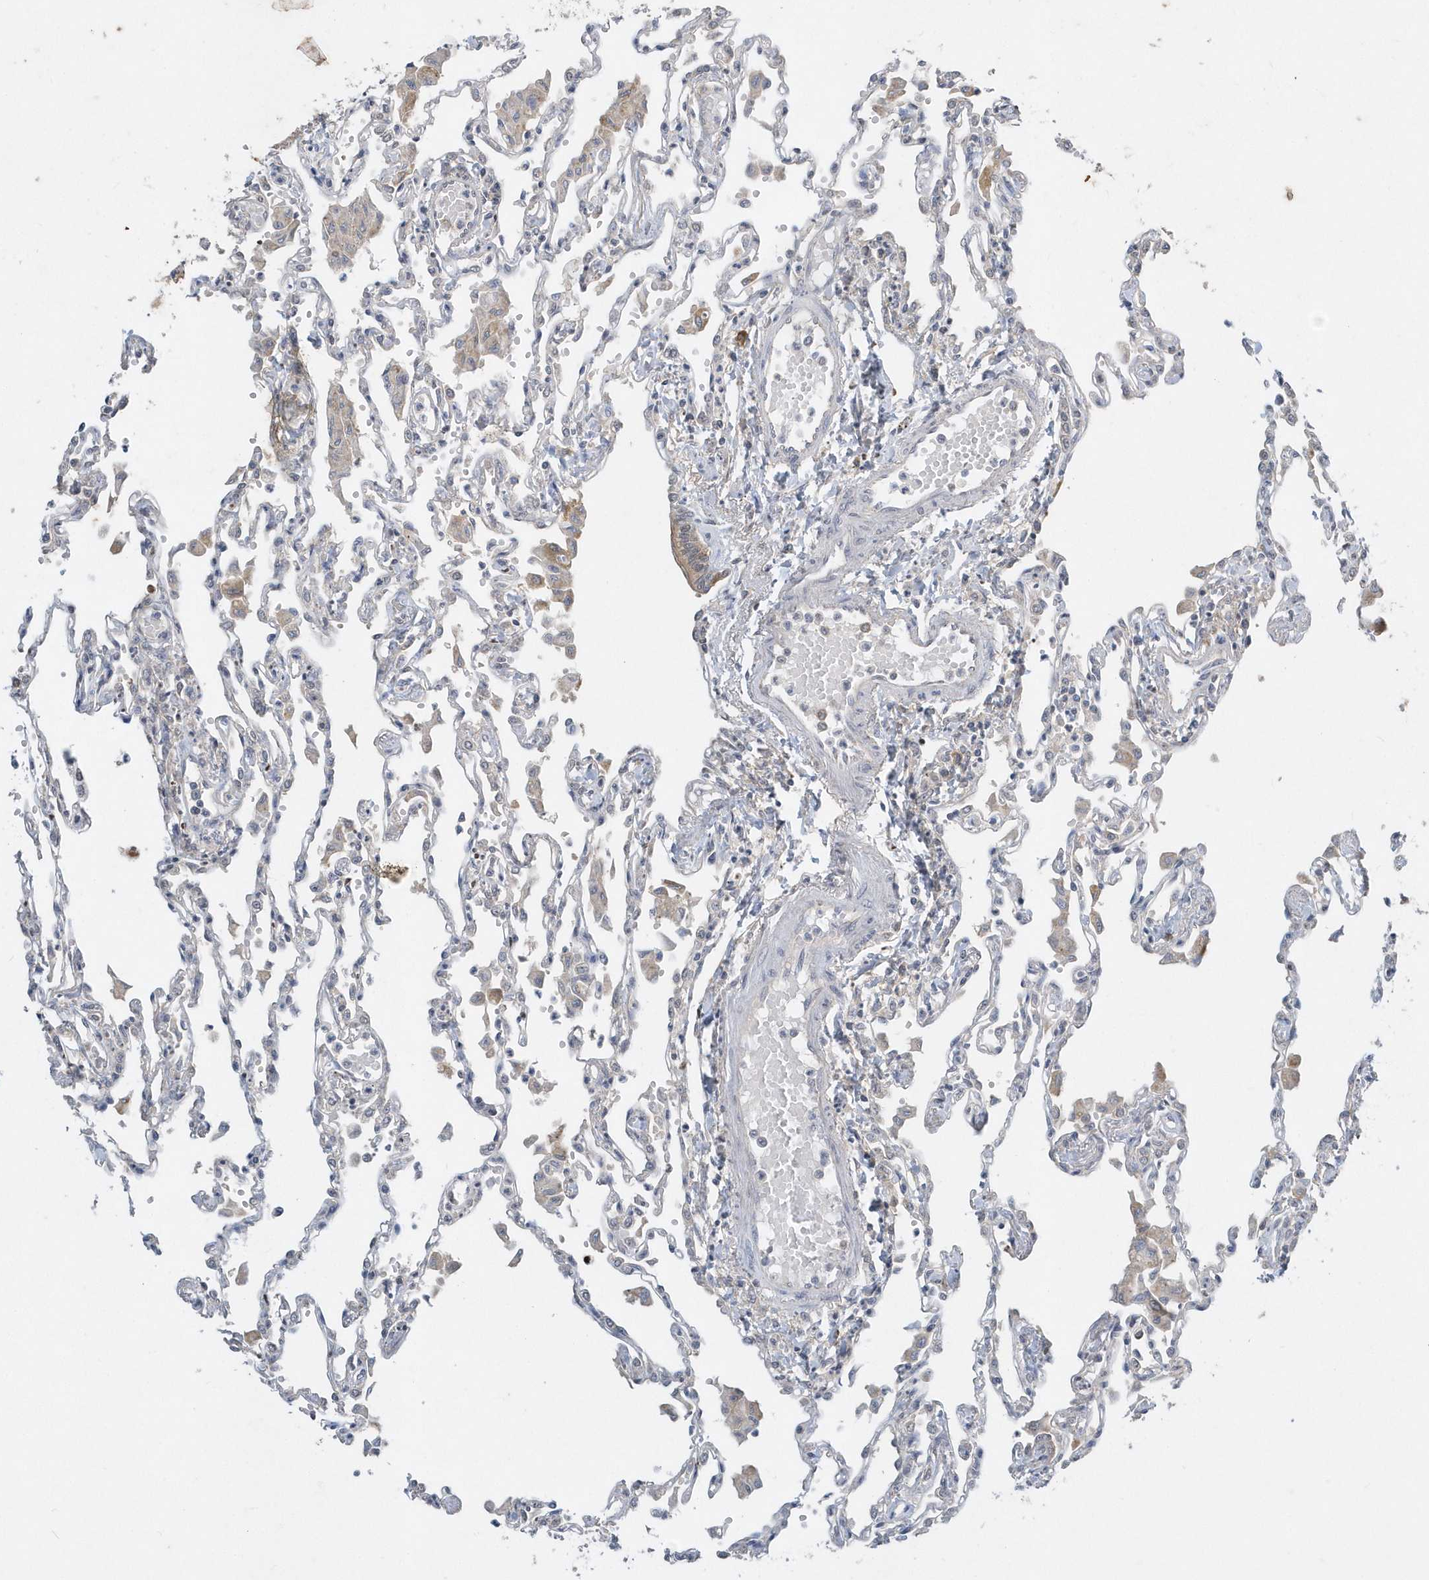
{"staining": {"intensity": "weak", "quantity": "<25%", "location": "cytoplasmic/membranous,nuclear"}, "tissue": "lung", "cell_type": "Alveolar cells", "image_type": "normal", "snomed": [{"axis": "morphology", "description": "Normal tissue, NOS"}, {"axis": "topography", "description": "Bronchus"}, {"axis": "topography", "description": "Lung"}], "caption": "High magnification brightfield microscopy of unremarkable lung stained with DAB (3,3'-diaminobenzidine) (brown) and counterstained with hematoxylin (blue): alveolar cells show no significant positivity.", "gene": "AKR7A2", "patient": {"sex": "female", "age": 49}}